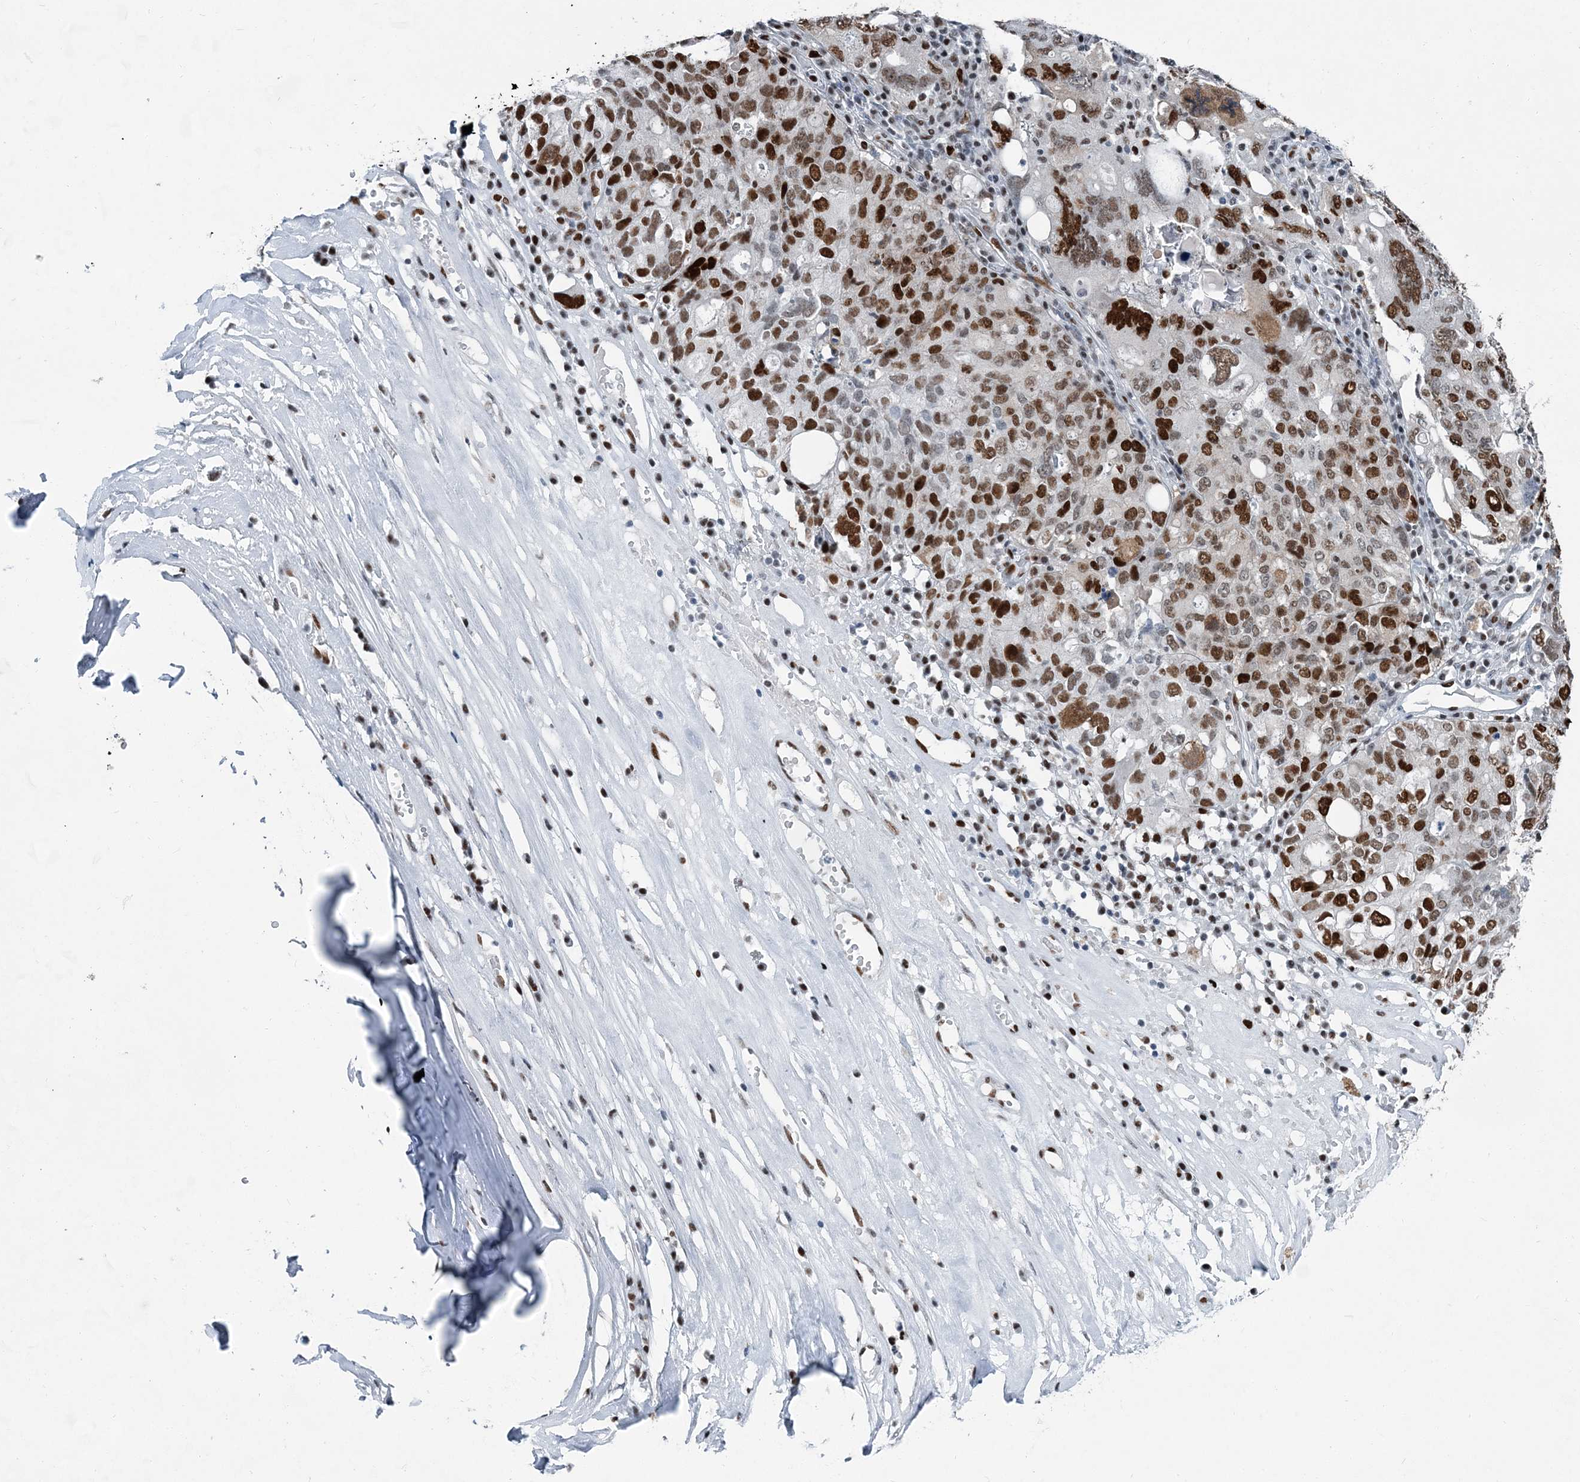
{"staining": {"intensity": "strong", "quantity": "25%-75%", "location": "nuclear"}, "tissue": "ovarian cancer", "cell_type": "Tumor cells", "image_type": "cancer", "snomed": [{"axis": "morphology", "description": "Carcinoma, endometroid"}, {"axis": "topography", "description": "Ovary"}], "caption": "The immunohistochemical stain labels strong nuclear staining in tumor cells of ovarian cancer tissue.", "gene": "HAT1", "patient": {"sex": "female", "age": 62}}